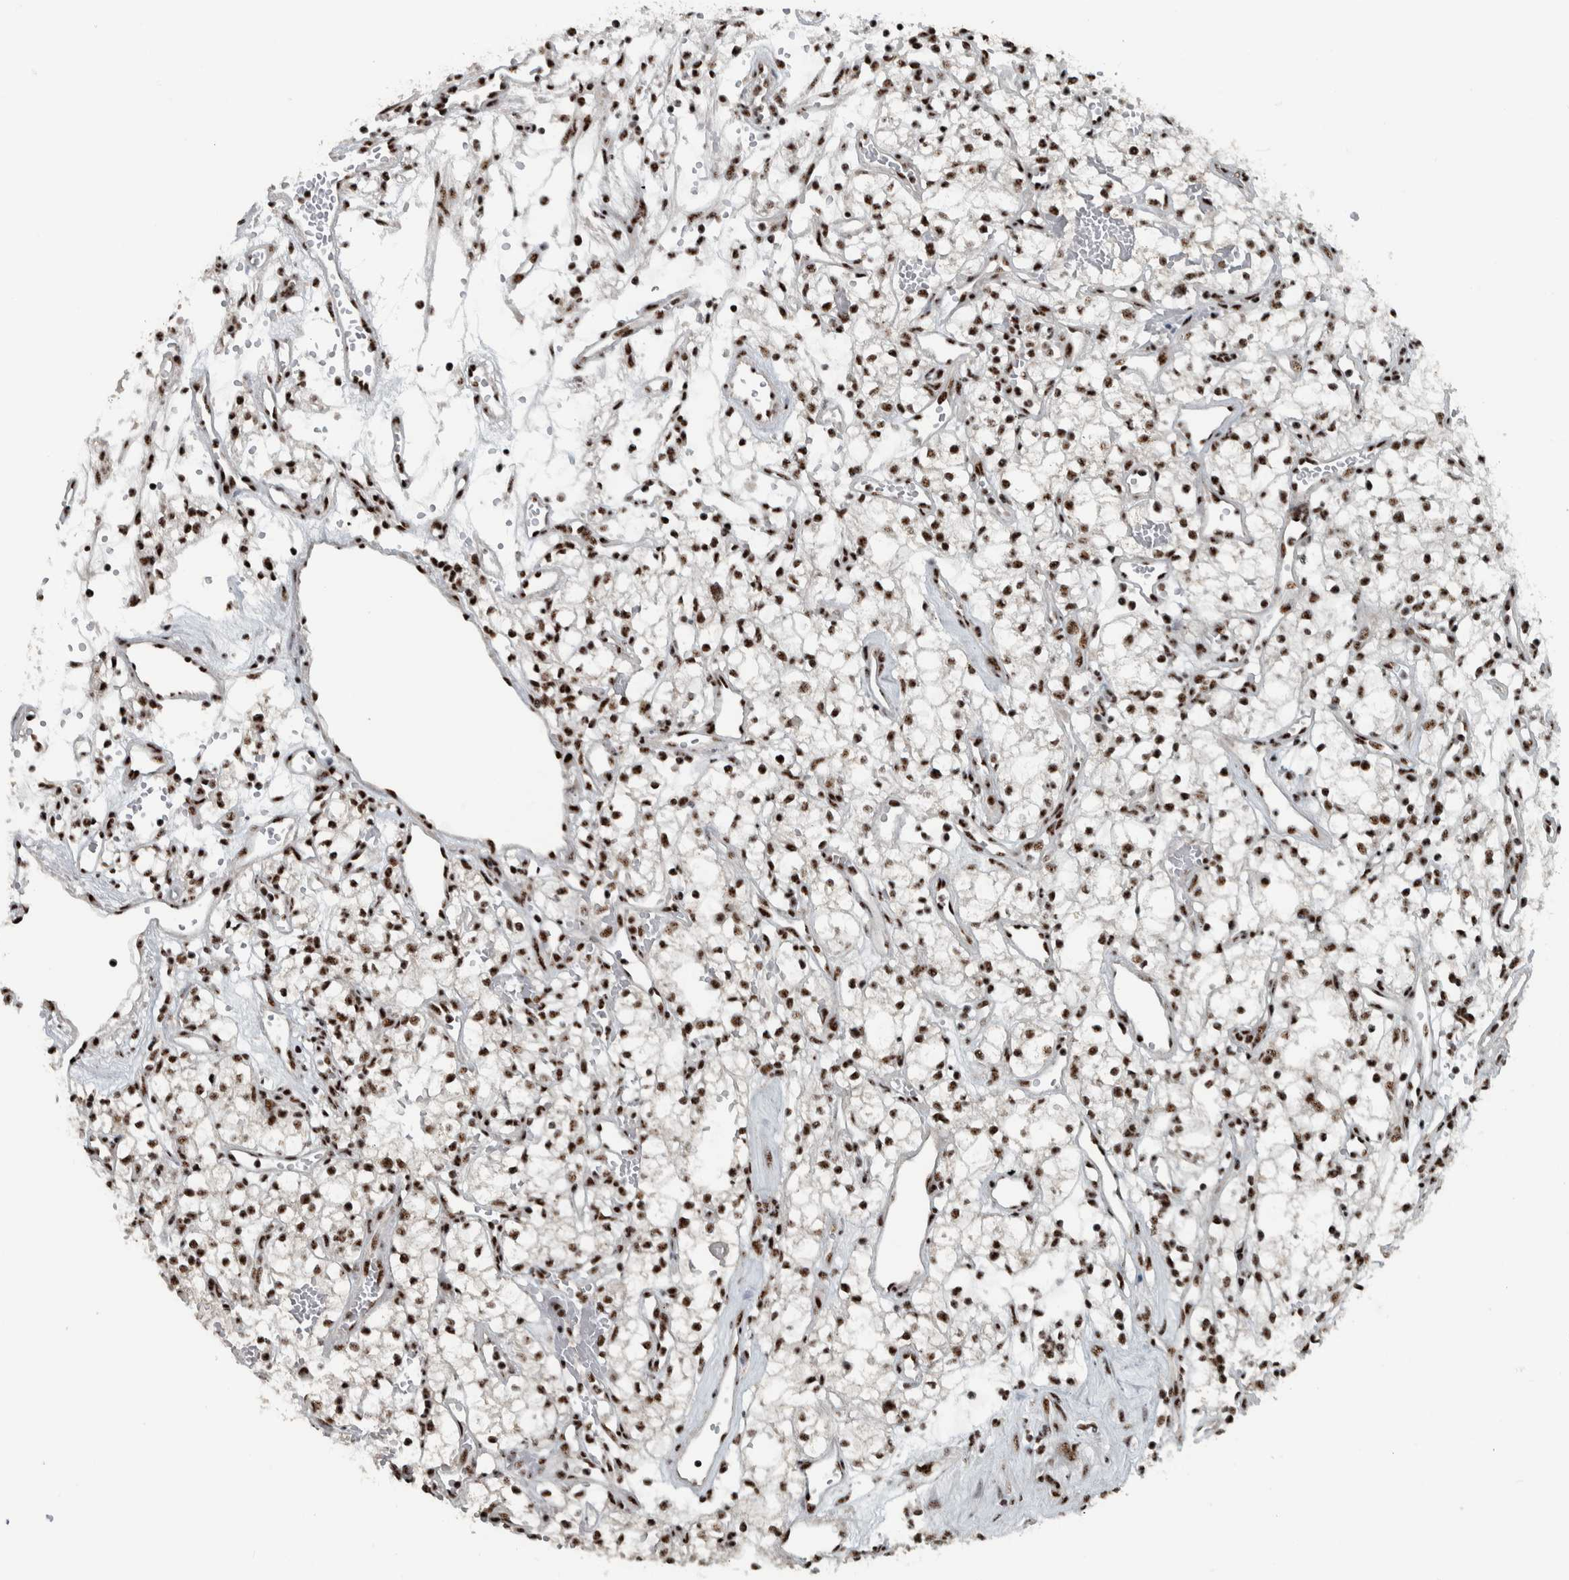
{"staining": {"intensity": "strong", "quantity": ">75%", "location": "nuclear"}, "tissue": "renal cancer", "cell_type": "Tumor cells", "image_type": "cancer", "snomed": [{"axis": "morphology", "description": "Adenocarcinoma, NOS"}, {"axis": "topography", "description": "Kidney"}], "caption": "Strong nuclear positivity for a protein is appreciated in approximately >75% of tumor cells of renal adenocarcinoma using immunohistochemistry.", "gene": "SON", "patient": {"sex": "male", "age": 59}}